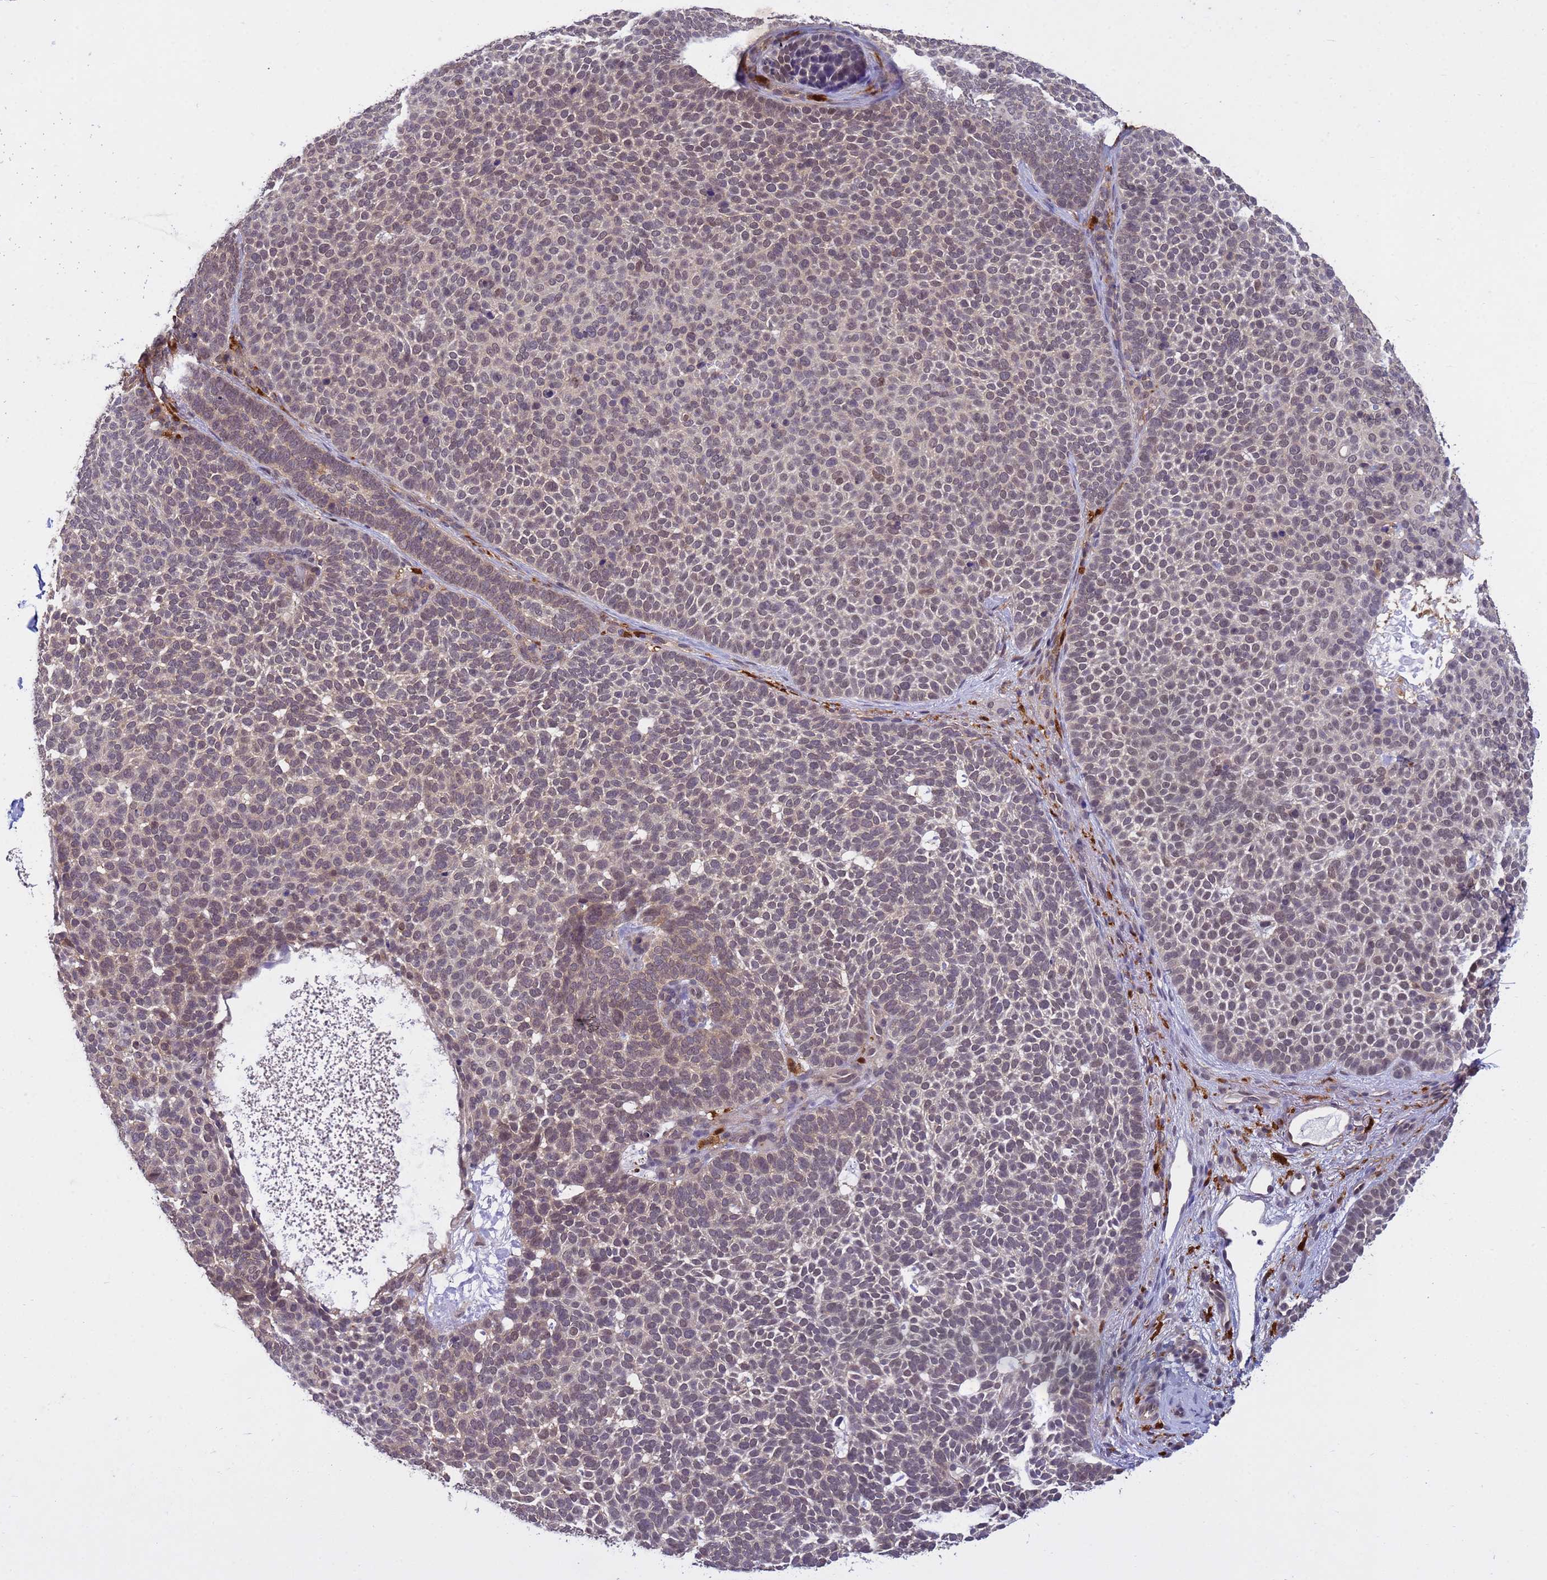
{"staining": {"intensity": "weak", "quantity": "25%-75%", "location": "nuclear"}, "tissue": "skin cancer", "cell_type": "Tumor cells", "image_type": "cancer", "snomed": [{"axis": "morphology", "description": "Basal cell carcinoma"}, {"axis": "topography", "description": "Skin"}], "caption": "Immunohistochemical staining of human skin cancer demonstrates low levels of weak nuclear expression in about 25%-75% of tumor cells.", "gene": "NPEPPS", "patient": {"sex": "female", "age": 77}}